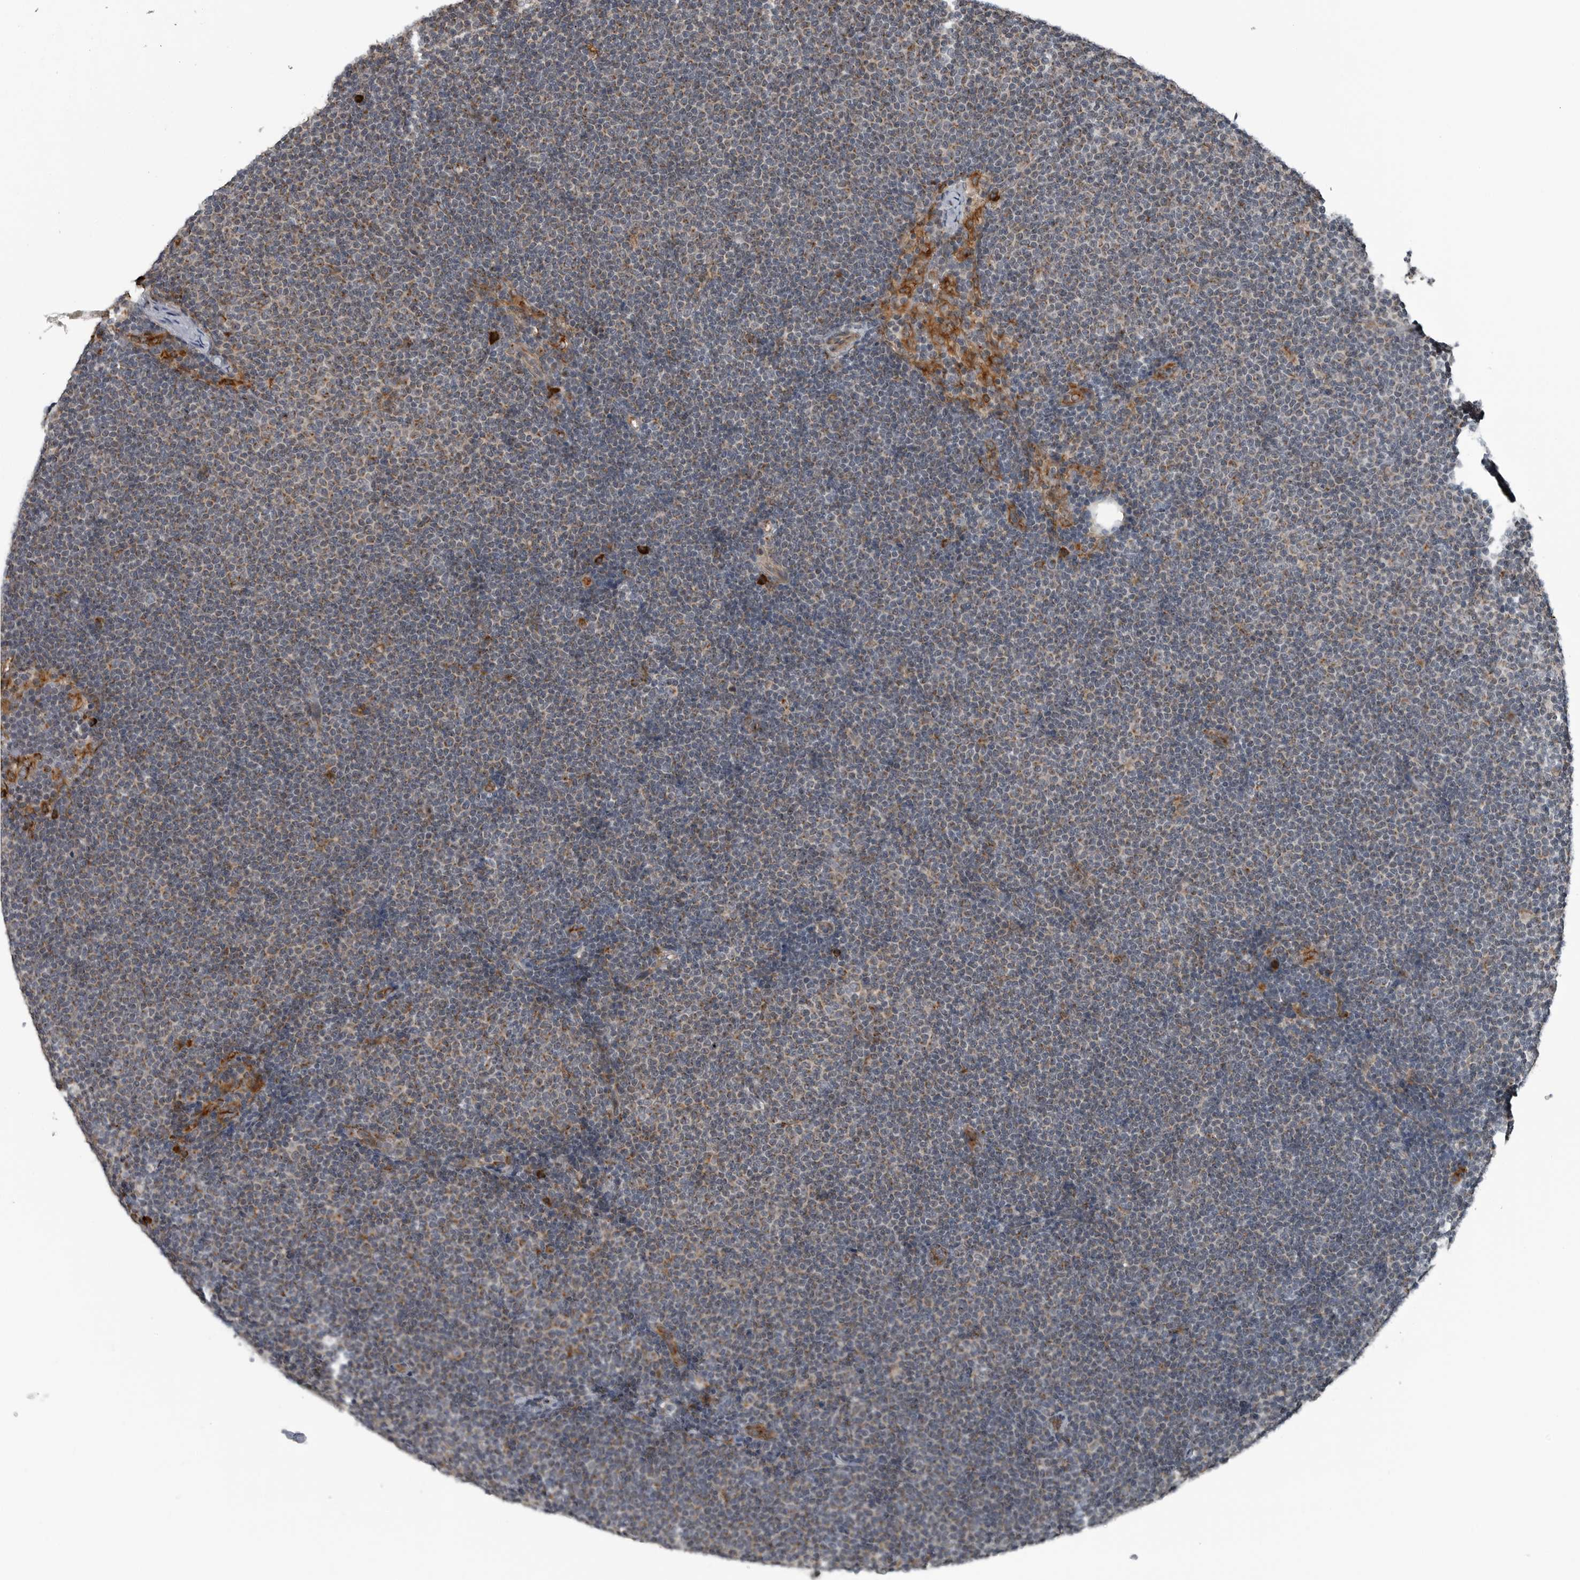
{"staining": {"intensity": "negative", "quantity": "none", "location": "none"}, "tissue": "lymphoma", "cell_type": "Tumor cells", "image_type": "cancer", "snomed": [{"axis": "morphology", "description": "Malignant lymphoma, non-Hodgkin's type, Low grade"}, {"axis": "topography", "description": "Lymph node"}], "caption": "IHC image of neoplastic tissue: human lymphoma stained with DAB (3,3'-diaminobenzidine) shows no significant protein positivity in tumor cells.", "gene": "CEP85", "patient": {"sex": "female", "age": 53}}